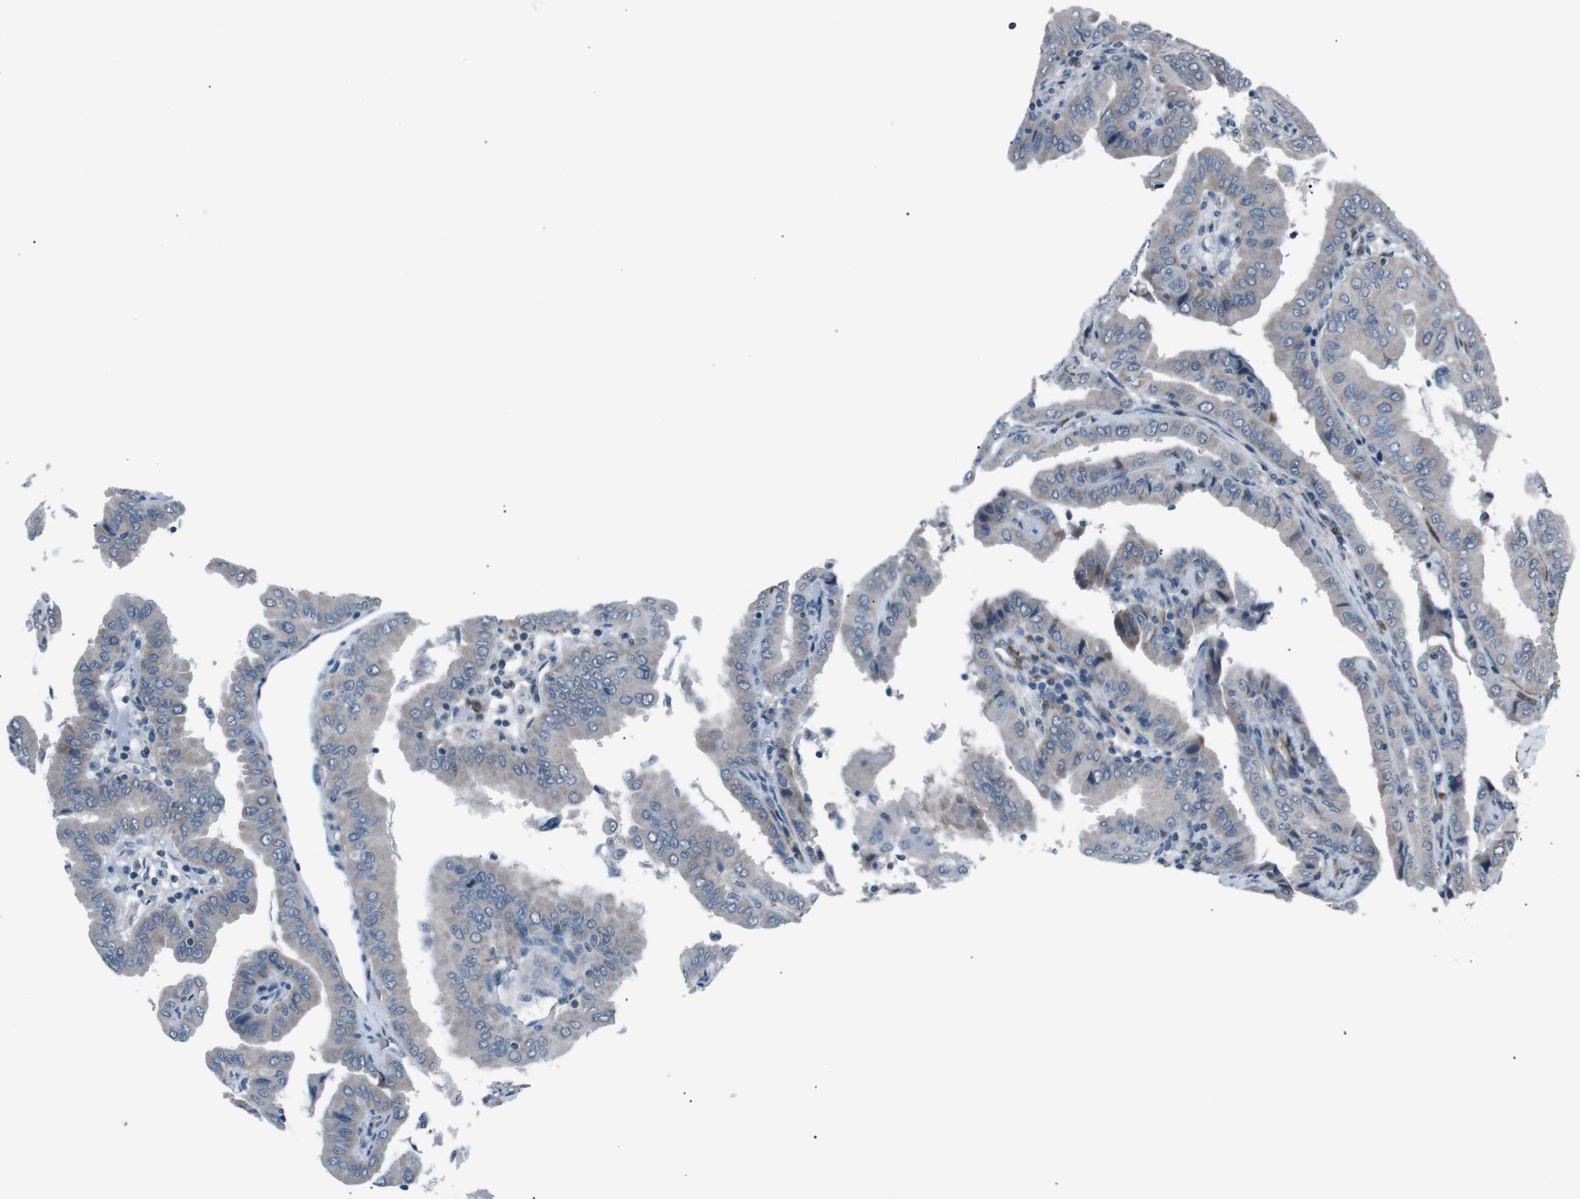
{"staining": {"intensity": "negative", "quantity": "none", "location": "none"}, "tissue": "thyroid cancer", "cell_type": "Tumor cells", "image_type": "cancer", "snomed": [{"axis": "morphology", "description": "Papillary adenocarcinoma, NOS"}, {"axis": "topography", "description": "Thyroid gland"}], "caption": "IHC of thyroid papillary adenocarcinoma exhibits no staining in tumor cells.", "gene": "PDLIM5", "patient": {"sex": "male", "age": 33}}